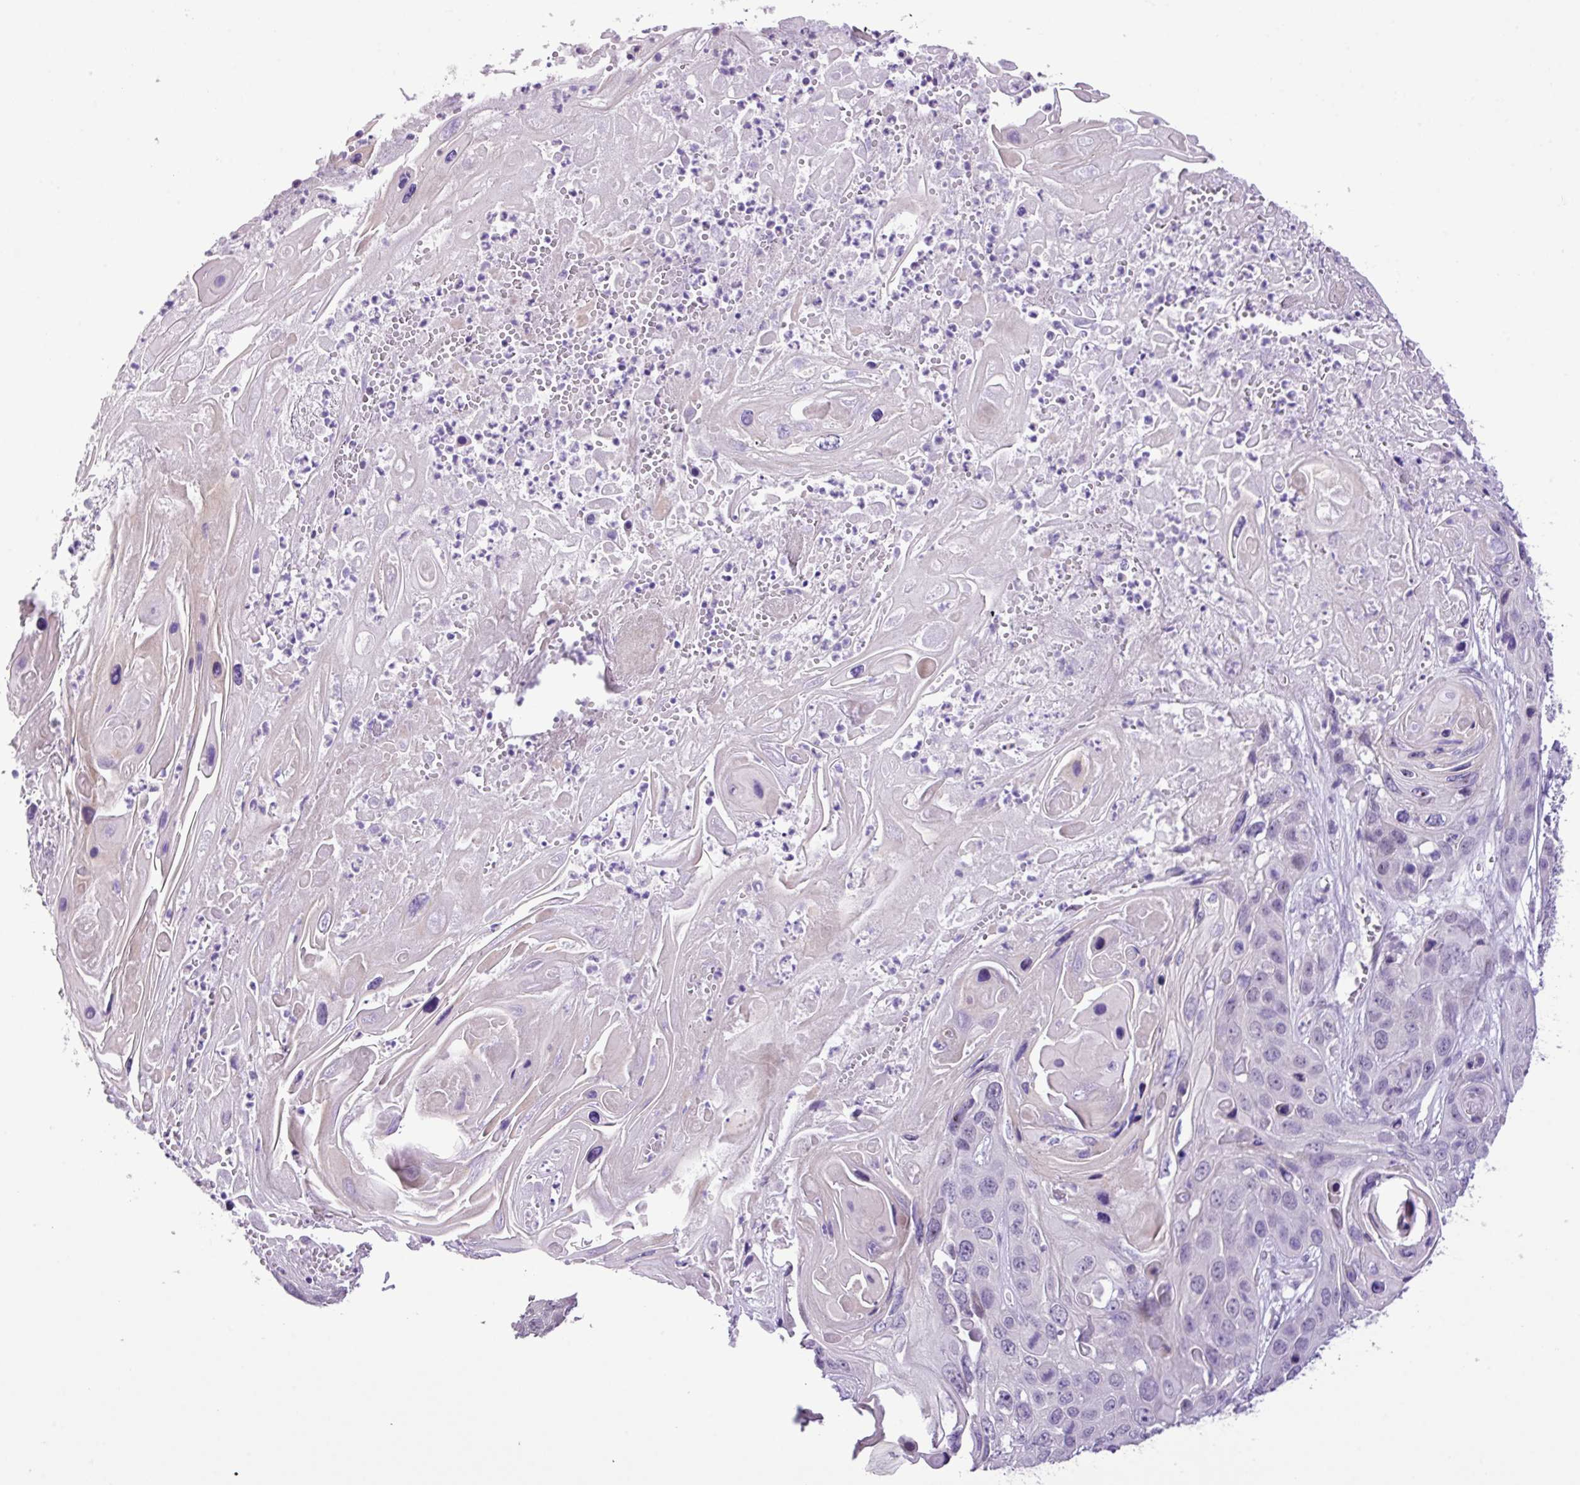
{"staining": {"intensity": "negative", "quantity": "none", "location": "none"}, "tissue": "skin cancer", "cell_type": "Tumor cells", "image_type": "cancer", "snomed": [{"axis": "morphology", "description": "Squamous cell carcinoma, NOS"}, {"axis": "topography", "description": "Skin"}], "caption": "An IHC micrograph of squamous cell carcinoma (skin) is shown. There is no staining in tumor cells of squamous cell carcinoma (skin).", "gene": "YLPM1", "patient": {"sex": "male", "age": 55}}